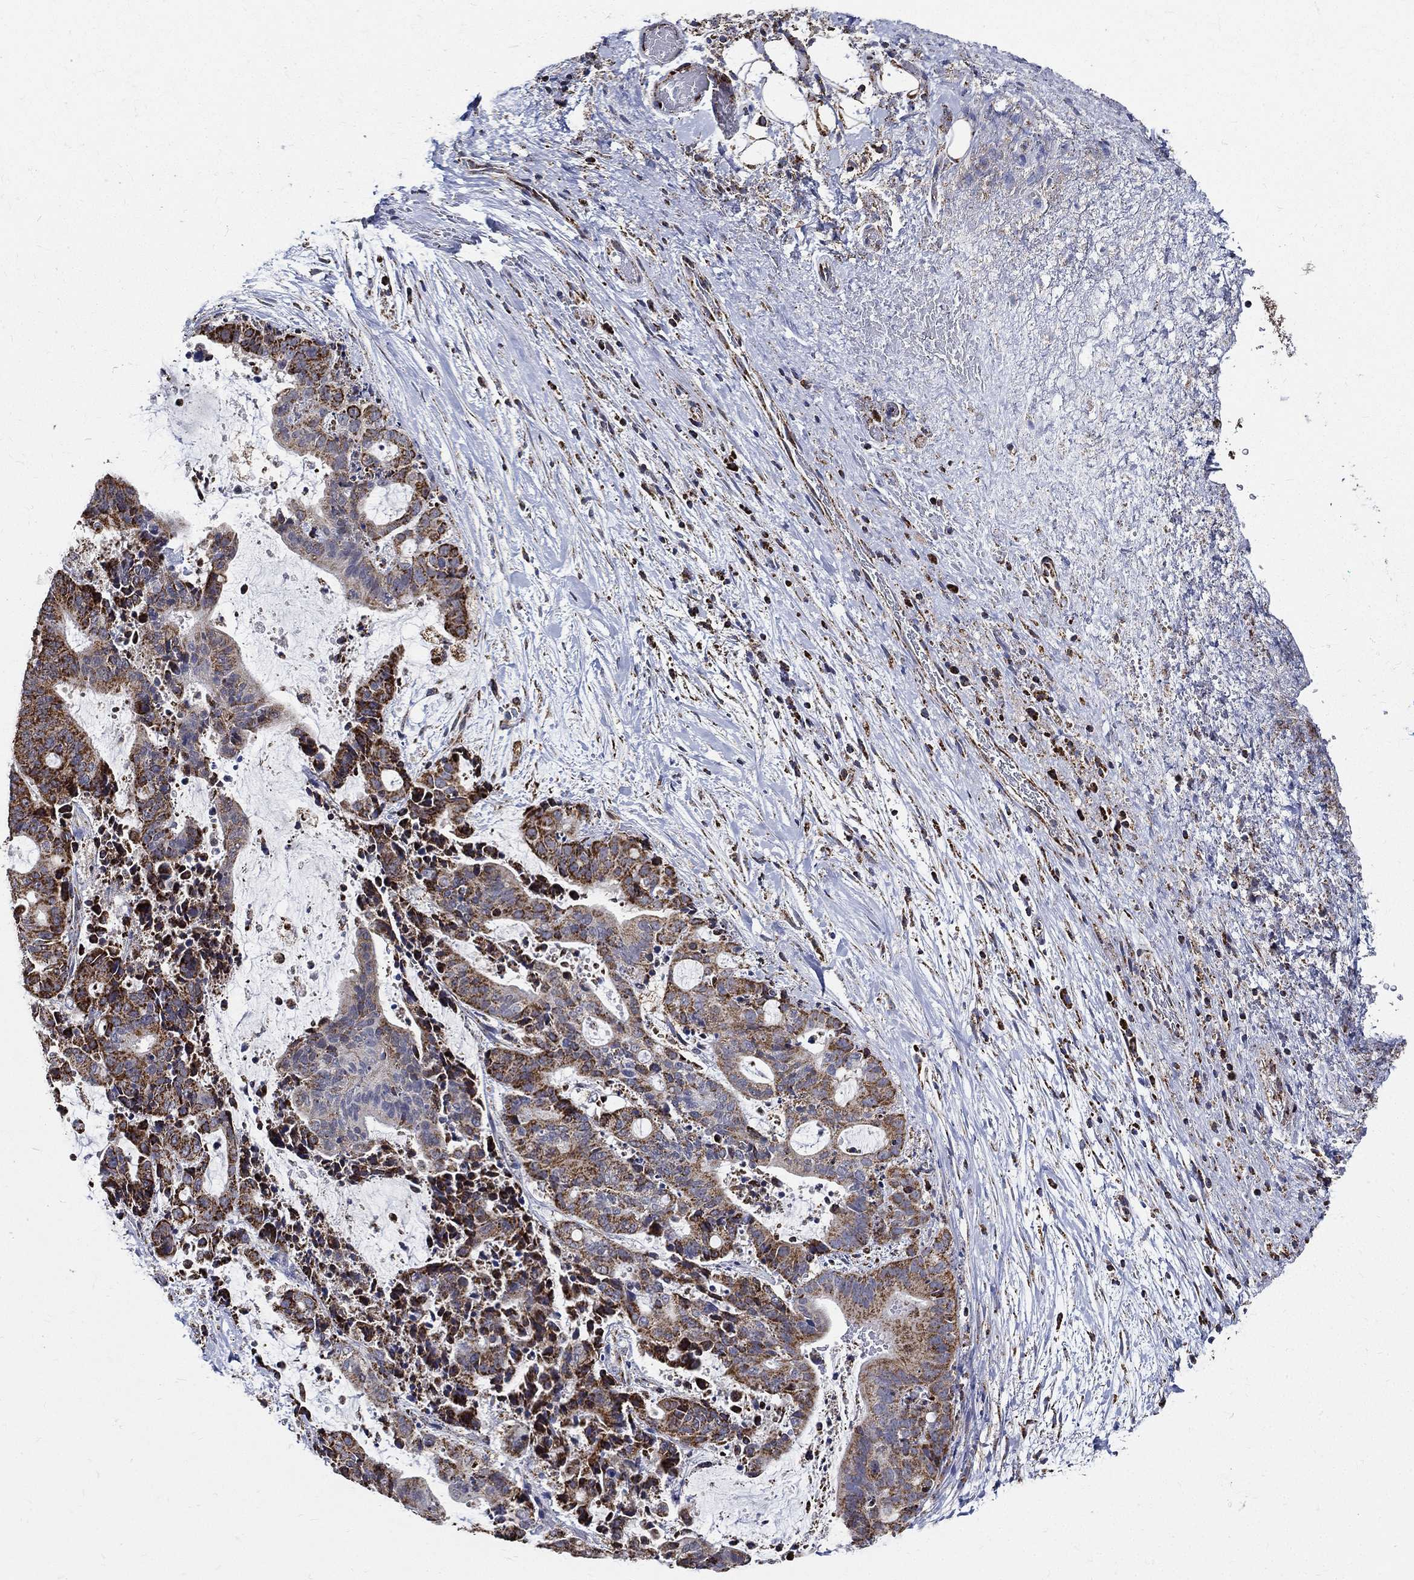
{"staining": {"intensity": "strong", "quantity": "25%-75%", "location": "cytoplasmic/membranous"}, "tissue": "liver cancer", "cell_type": "Tumor cells", "image_type": "cancer", "snomed": [{"axis": "morphology", "description": "Cholangiocarcinoma"}, {"axis": "topography", "description": "Liver"}], "caption": "Liver cholangiocarcinoma stained with a protein marker reveals strong staining in tumor cells.", "gene": "NDUFAB1", "patient": {"sex": "female", "age": 73}}